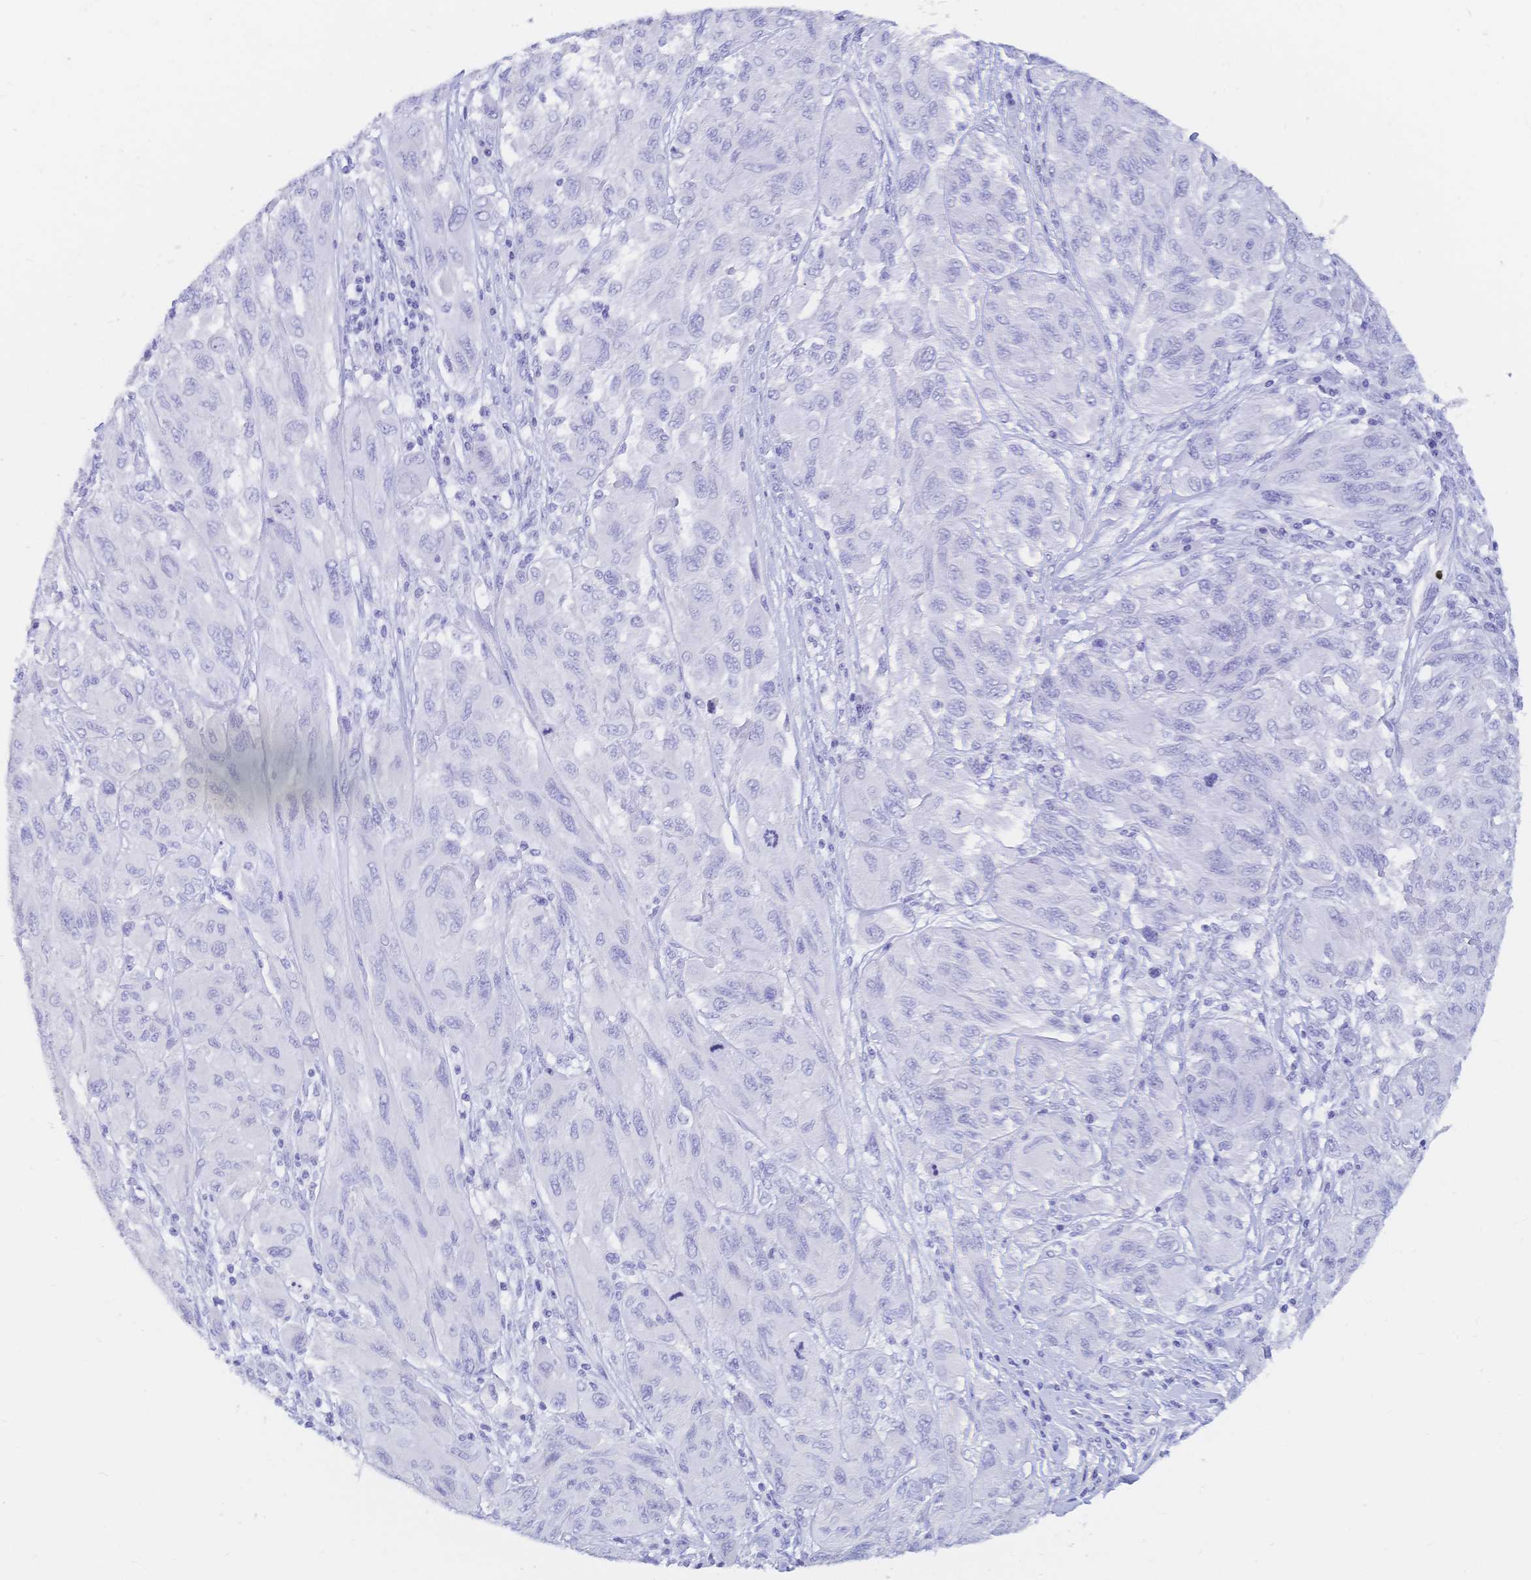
{"staining": {"intensity": "negative", "quantity": "none", "location": "none"}, "tissue": "melanoma", "cell_type": "Tumor cells", "image_type": "cancer", "snomed": [{"axis": "morphology", "description": "Malignant melanoma, NOS"}, {"axis": "topography", "description": "Skin"}], "caption": "Tumor cells show no significant protein expression in melanoma.", "gene": "MEP1B", "patient": {"sex": "female", "age": 91}}